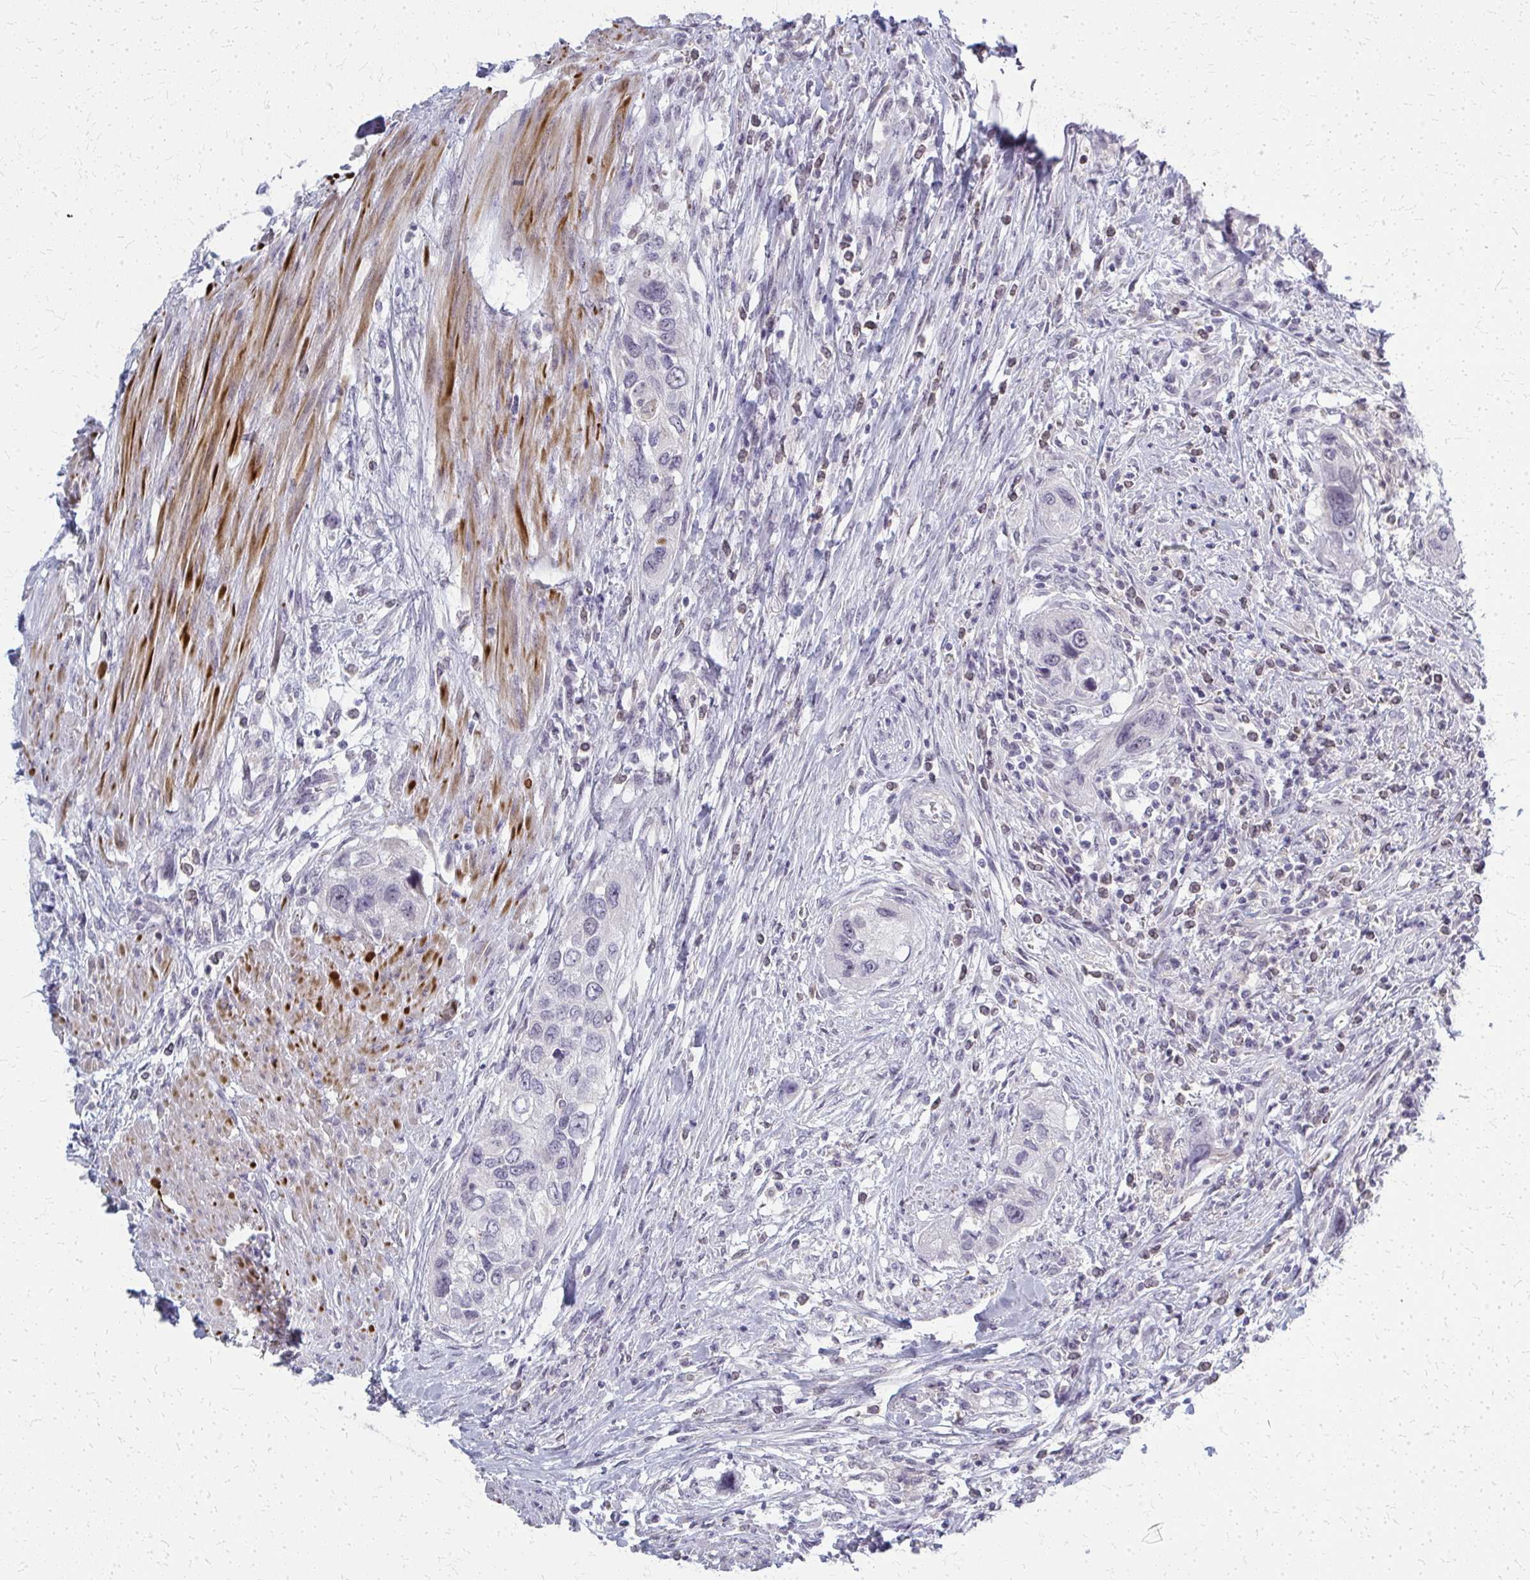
{"staining": {"intensity": "negative", "quantity": "none", "location": "none"}, "tissue": "urothelial cancer", "cell_type": "Tumor cells", "image_type": "cancer", "snomed": [{"axis": "morphology", "description": "Urothelial carcinoma, High grade"}, {"axis": "topography", "description": "Urinary bladder"}], "caption": "The photomicrograph shows no significant staining in tumor cells of urothelial cancer. (DAB immunohistochemistry (IHC) with hematoxylin counter stain).", "gene": "CASQ2", "patient": {"sex": "female", "age": 60}}